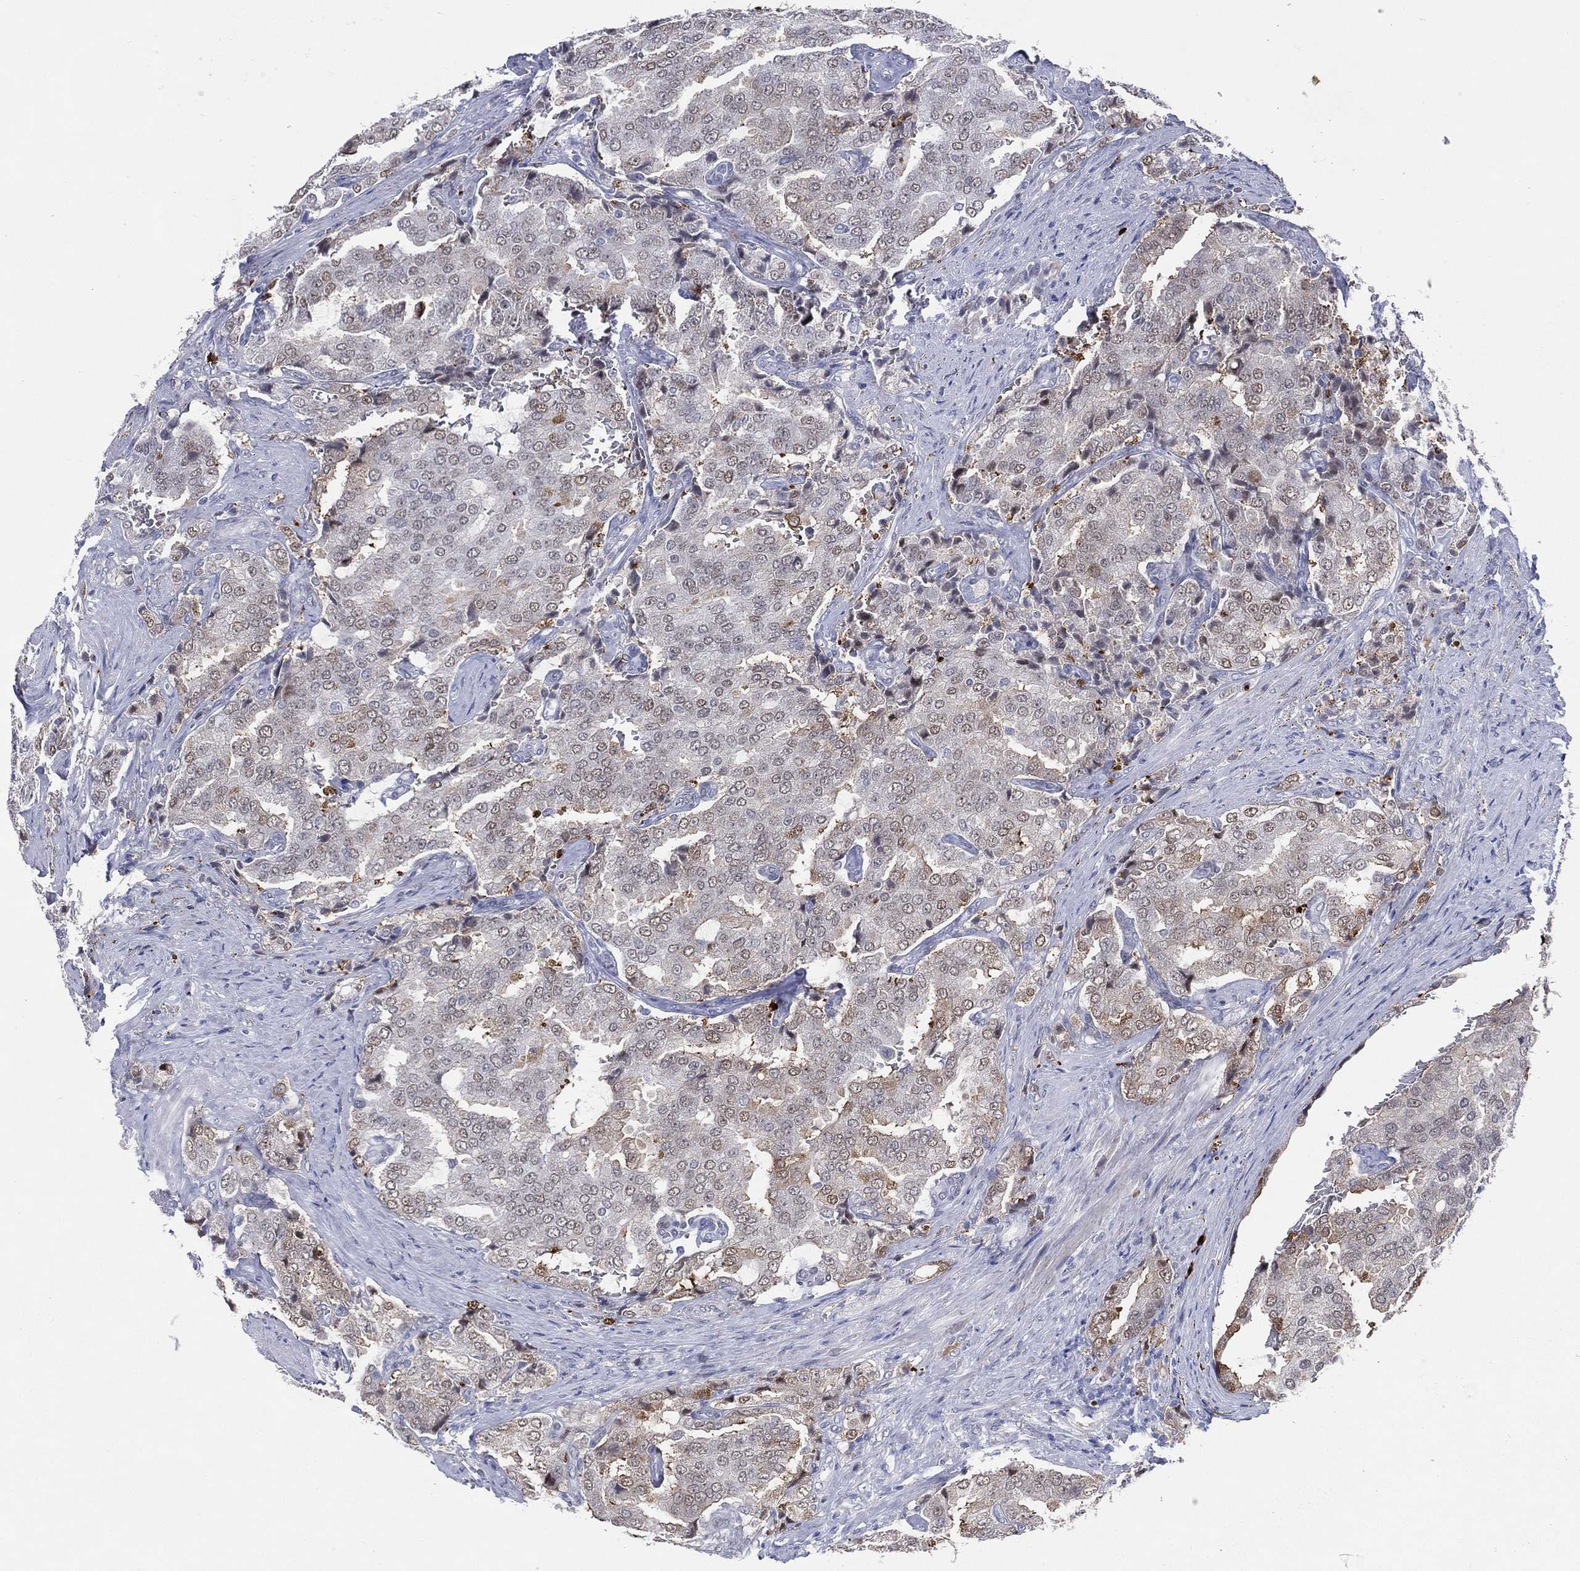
{"staining": {"intensity": "moderate", "quantity": "<25%", "location": "cytoplasmic/membranous"}, "tissue": "prostate cancer", "cell_type": "Tumor cells", "image_type": "cancer", "snomed": [{"axis": "morphology", "description": "Adenocarcinoma, NOS"}, {"axis": "topography", "description": "Prostate"}], "caption": "DAB immunohistochemical staining of human prostate cancer displays moderate cytoplasmic/membranous protein staining in approximately <25% of tumor cells.", "gene": "CFAP58", "patient": {"sex": "male", "age": 65}}